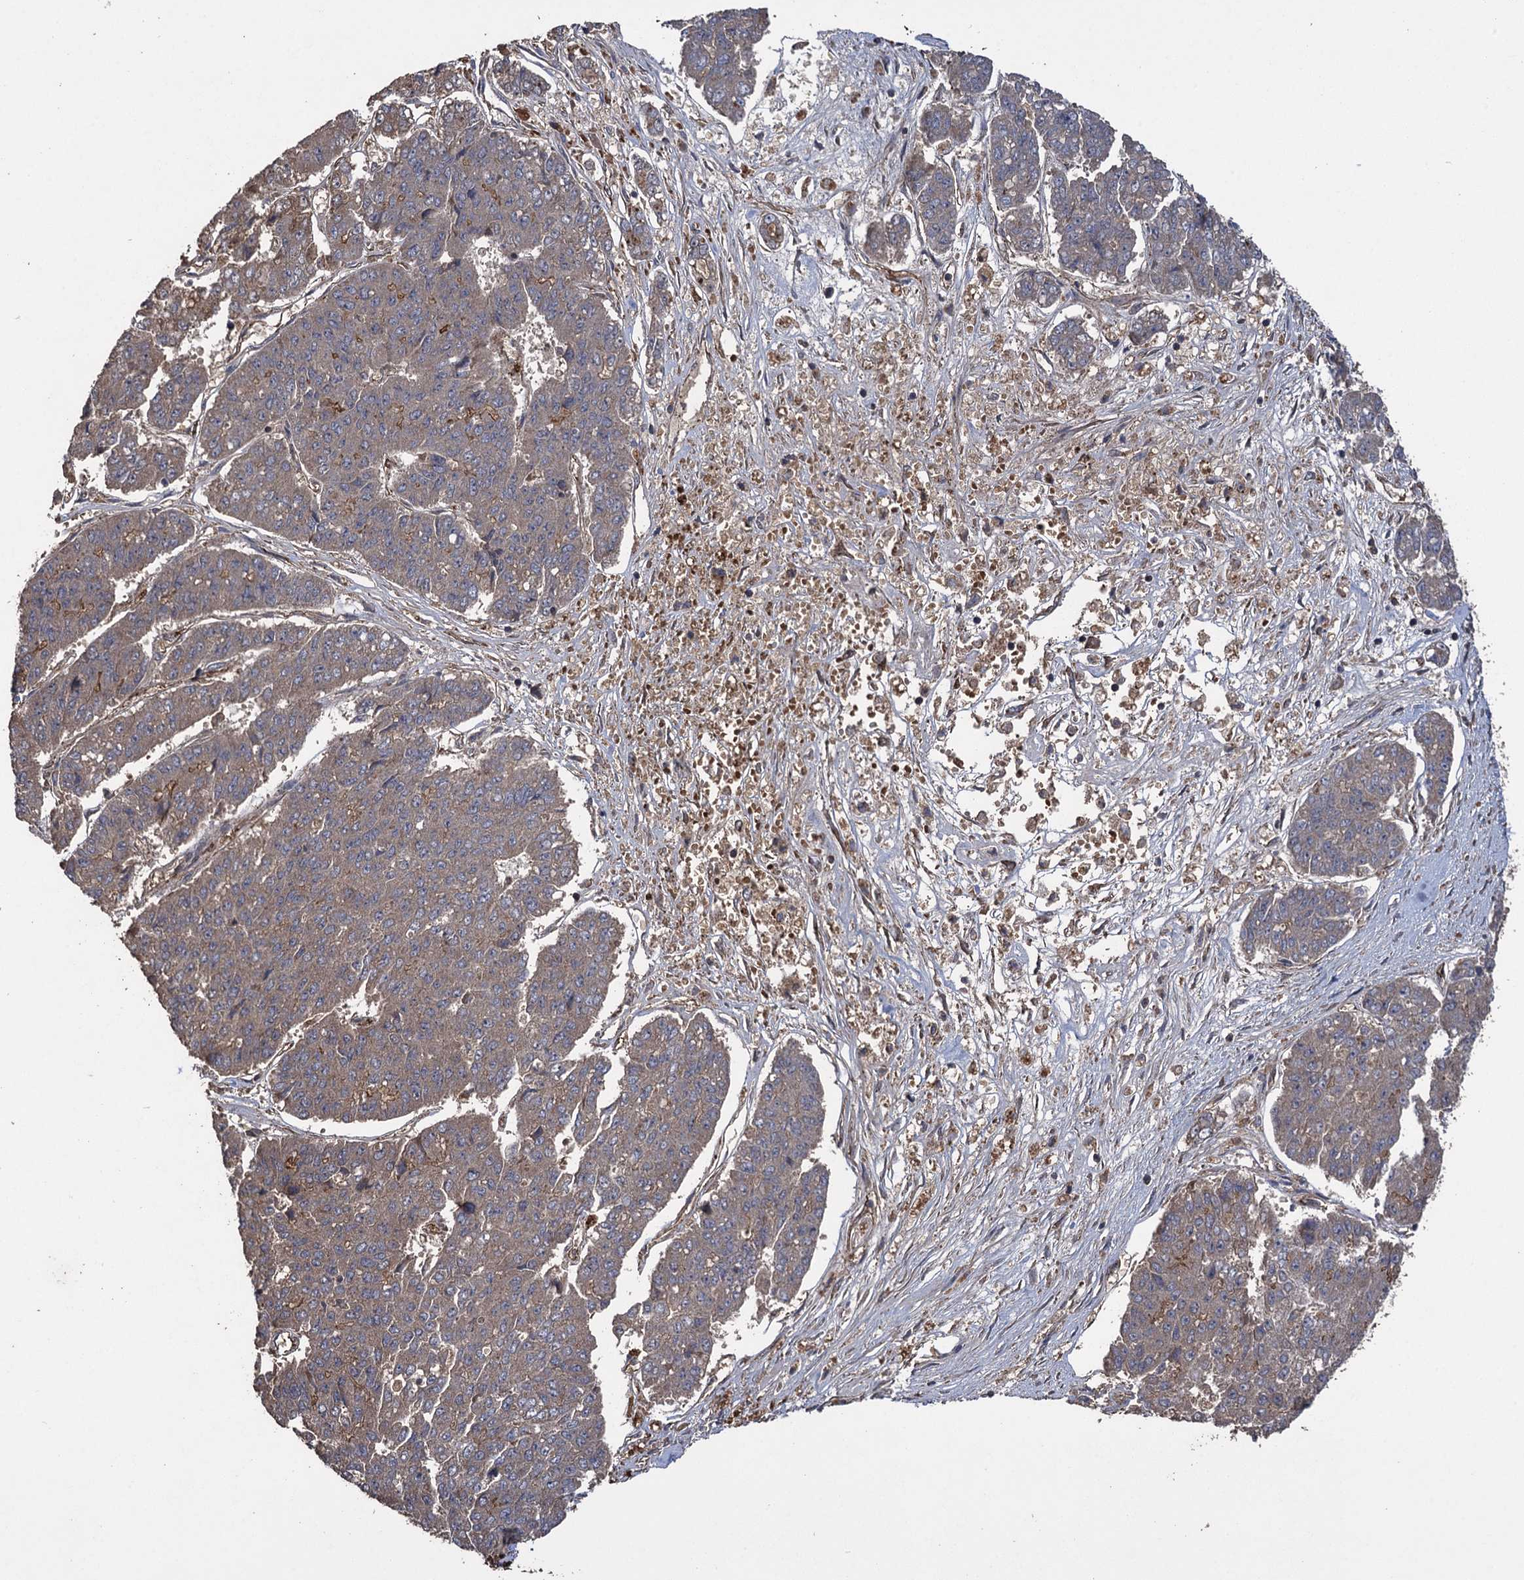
{"staining": {"intensity": "weak", "quantity": "<25%", "location": "cytoplasmic/membranous"}, "tissue": "pancreatic cancer", "cell_type": "Tumor cells", "image_type": "cancer", "snomed": [{"axis": "morphology", "description": "Adenocarcinoma, NOS"}, {"axis": "topography", "description": "Pancreas"}], "caption": "IHC of adenocarcinoma (pancreatic) displays no expression in tumor cells. (Brightfield microscopy of DAB immunohistochemistry (IHC) at high magnification).", "gene": "TXNDC11", "patient": {"sex": "male", "age": 50}}